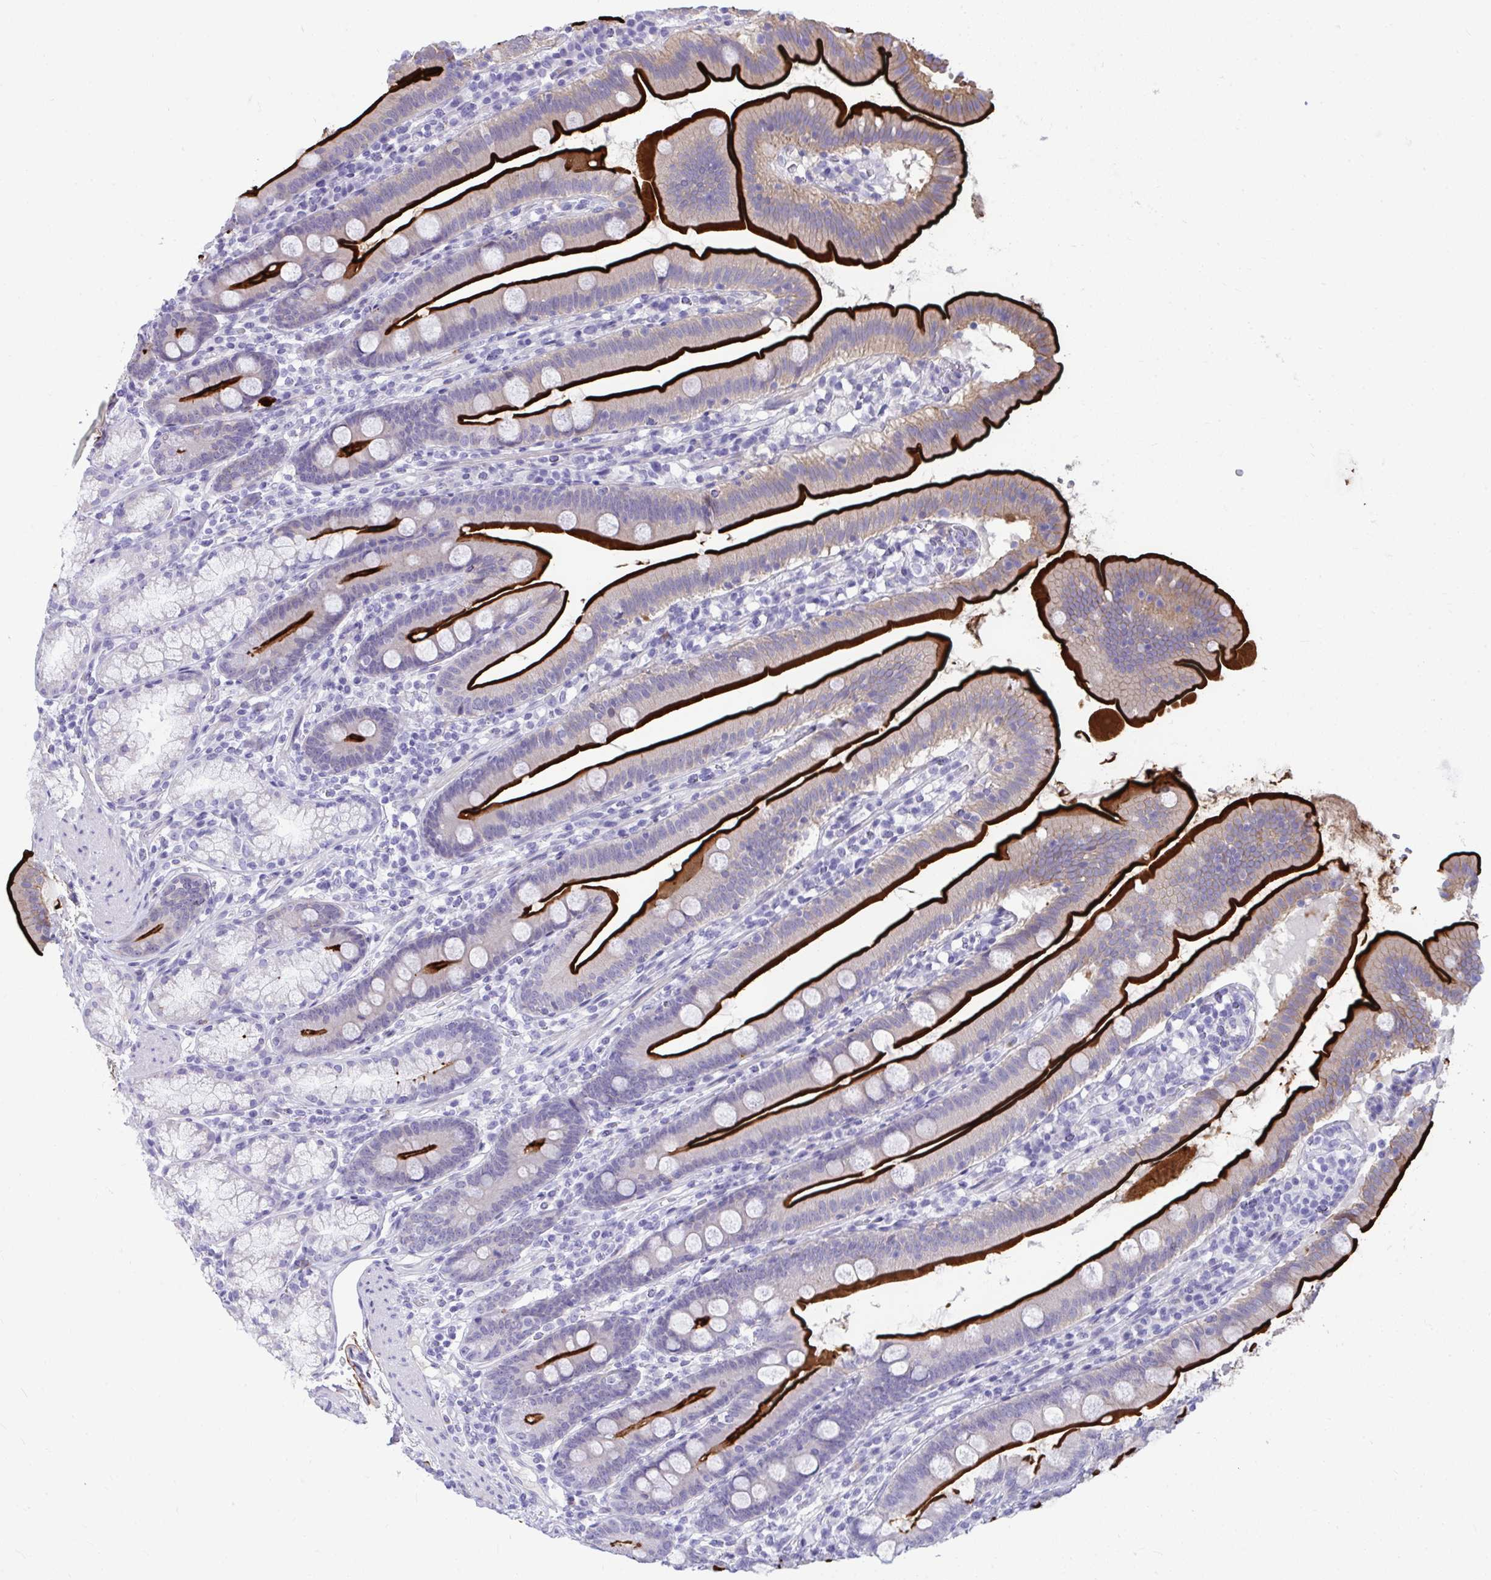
{"staining": {"intensity": "strong", "quantity": "25%-75%", "location": "cytoplasmic/membranous"}, "tissue": "duodenum", "cell_type": "Glandular cells", "image_type": "normal", "snomed": [{"axis": "morphology", "description": "Normal tissue, NOS"}, {"axis": "topography", "description": "Duodenum"}], "caption": "Duodenum stained for a protein (brown) exhibits strong cytoplasmic/membranous positive expression in approximately 25%-75% of glandular cells.", "gene": "PIGZ", "patient": {"sex": "female", "age": 67}}